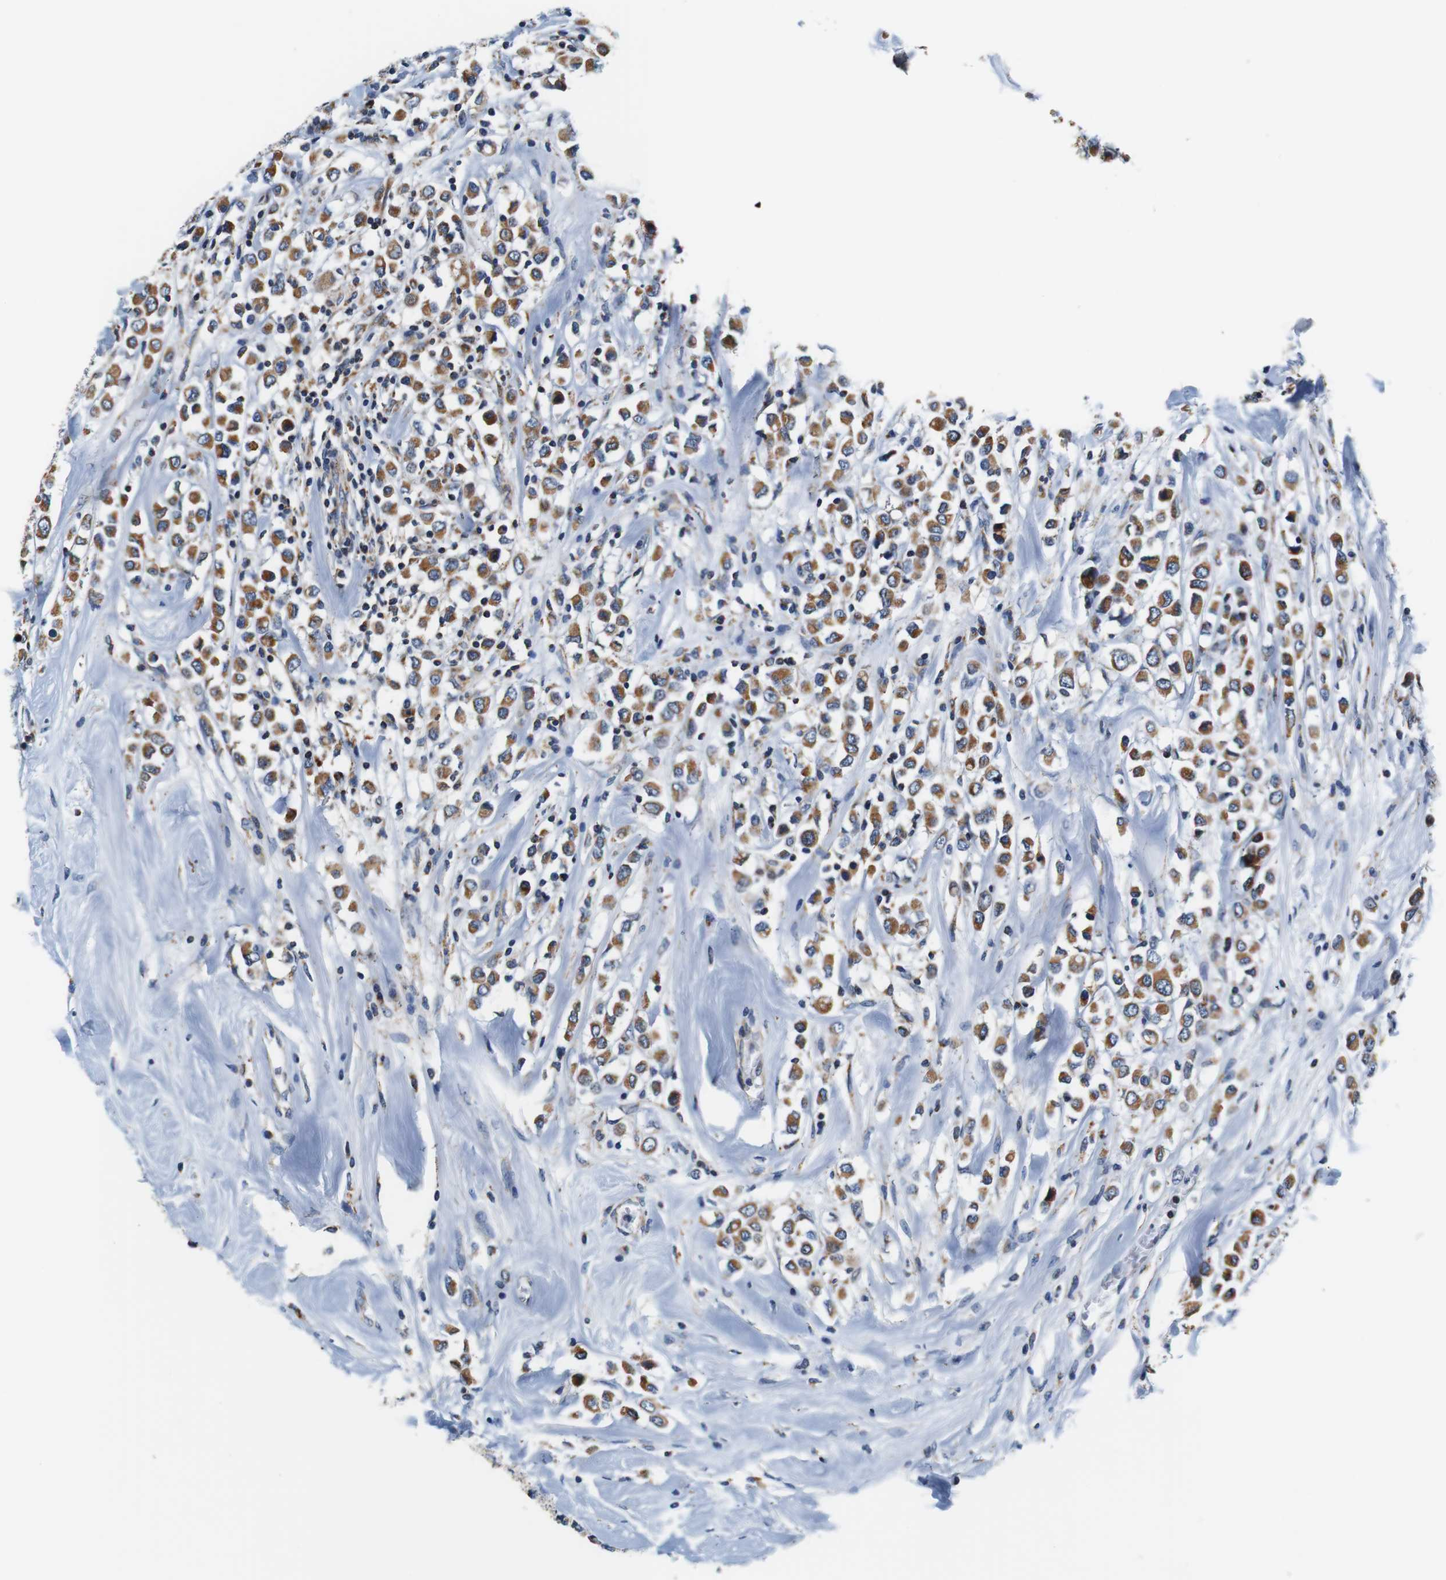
{"staining": {"intensity": "moderate", "quantity": ">75%", "location": "cytoplasmic/membranous"}, "tissue": "breast cancer", "cell_type": "Tumor cells", "image_type": "cancer", "snomed": [{"axis": "morphology", "description": "Duct carcinoma"}, {"axis": "topography", "description": "Breast"}], "caption": "Immunohistochemistry (IHC) micrograph of neoplastic tissue: breast cancer stained using immunohistochemistry exhibits medium levels of moderate protein expression localized specifically in the cytoplasmic/membranous of tumor cells, appearing as a cytoplasmic/membranous brown color.", "gene": "LRP4", "patient": {"sex": "female", "age": 61}}